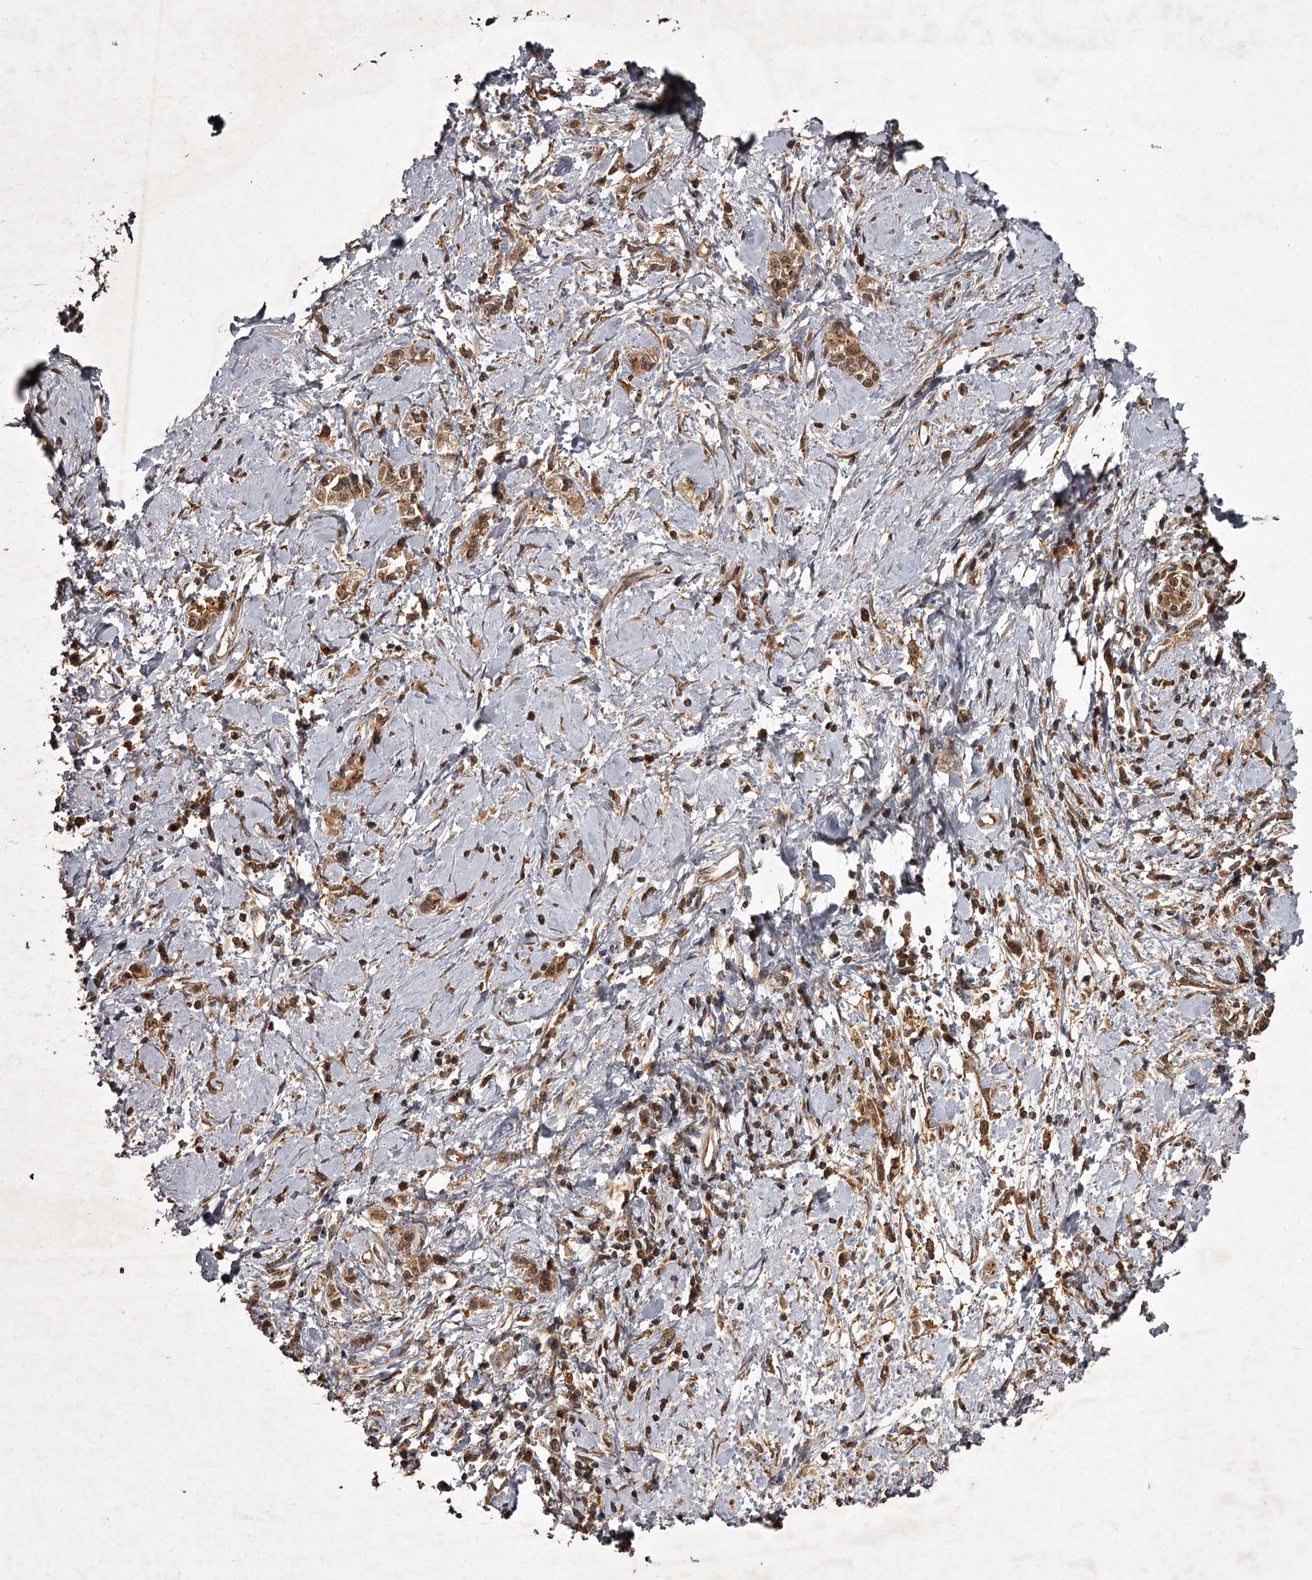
{"staining": {"intensity": "moderate", "quantity": ">75%", "location": "cytoplasmic/membranous"}, "tissue": "stomach cancer", "cell_type": "Tumor cells", "image_type": "cancer", "snomed": [{"axis": "morphology", "description": "Adenocarcinoma, NOS"}, {"axis": "topography", "description": "Stomach"}], "caption": "This is an image of immunohistochemistry staining of adenocarcinoma (stomach), which shows moderate staining in the cytoplasmic/membranous of tumor cells.", "gene": "TBC1D23", "patient": {"sex": "female", "age": 76}}